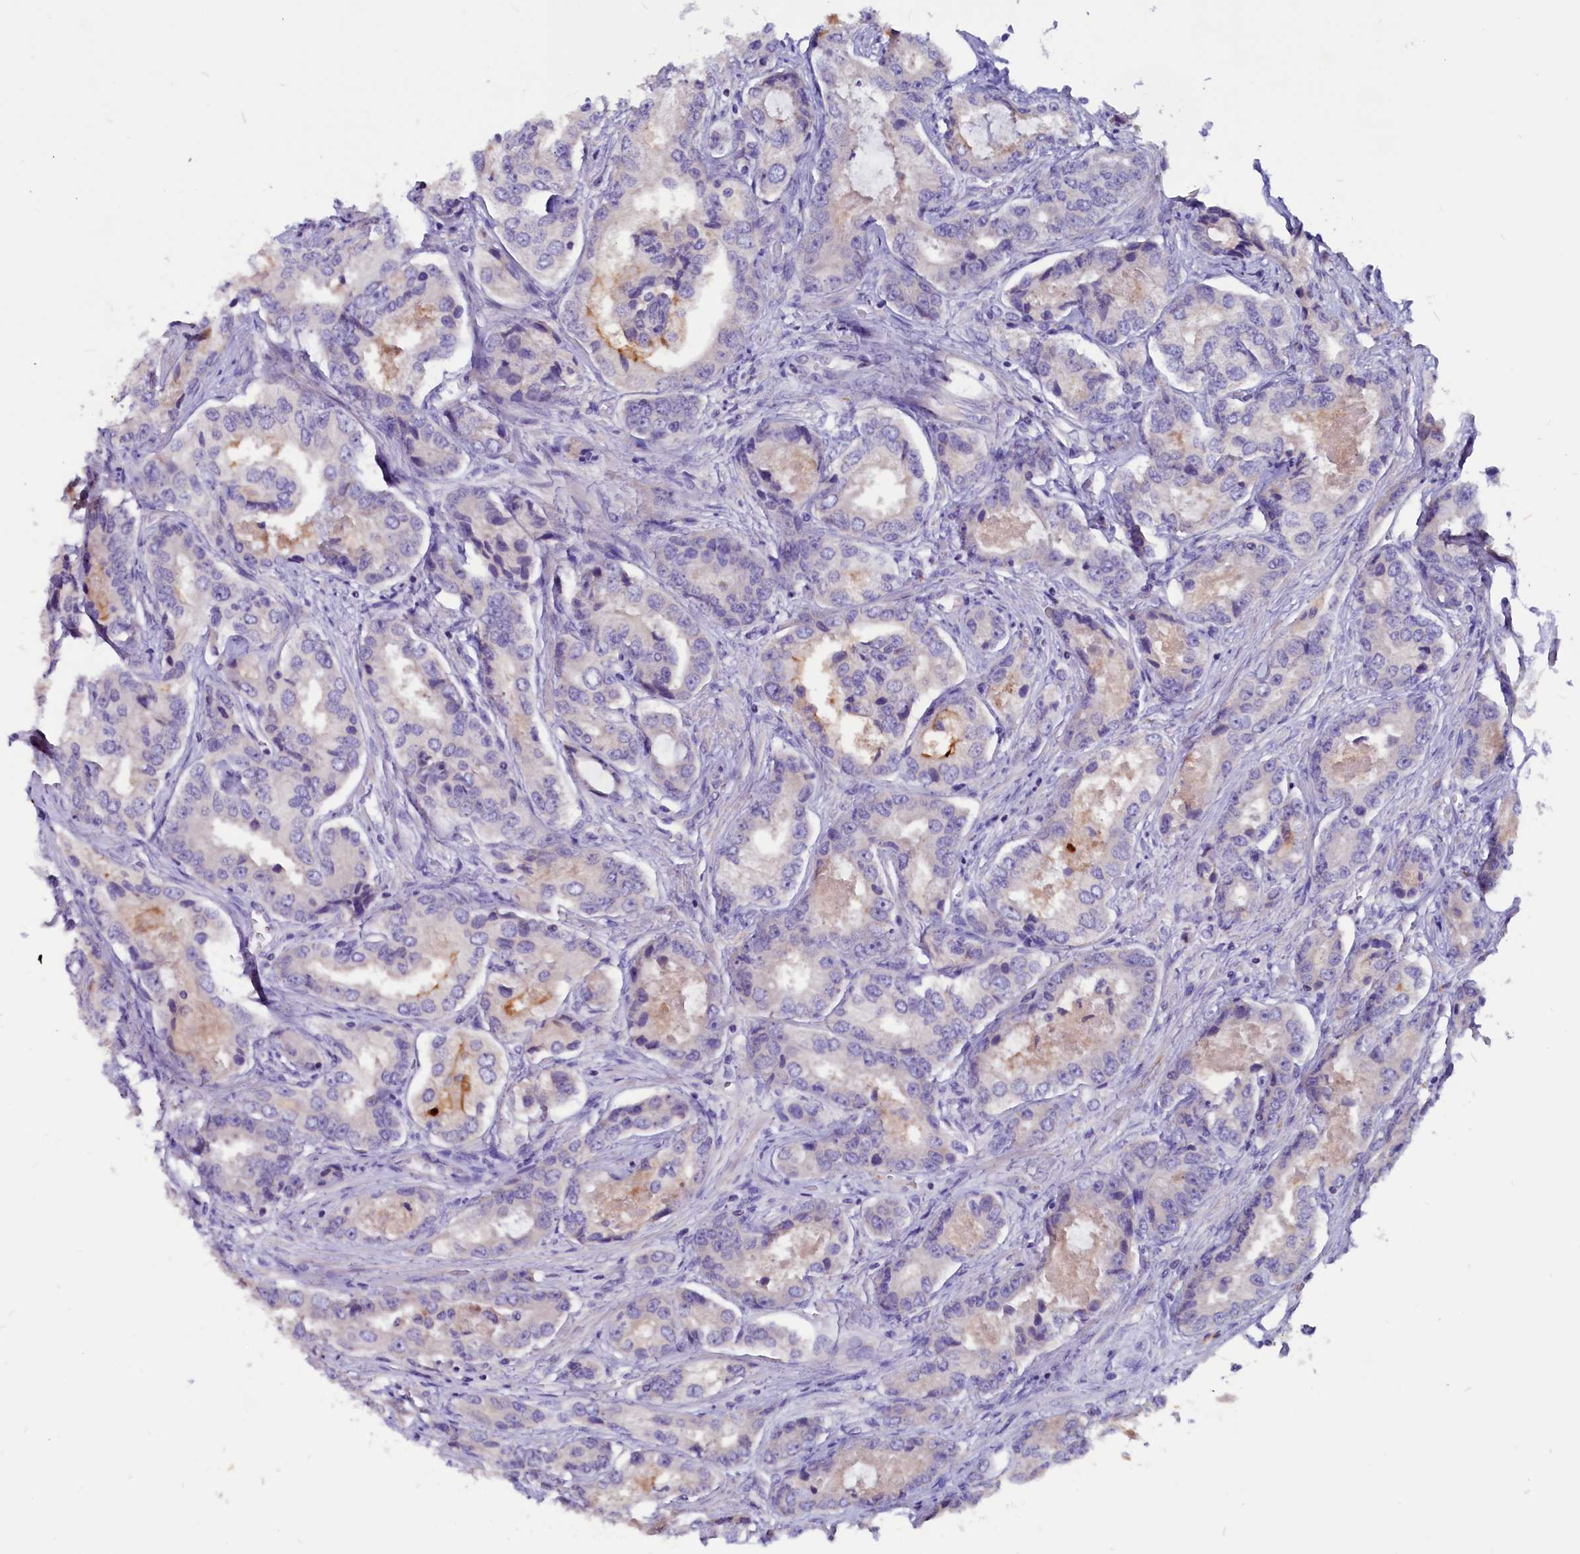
{"staining": {"intensity": "negative", "quantity": "none", "location": "none"}, "tissue": "prostate cancer", "cell_type": "Tumor cells", "image_type": "cancer", "snomed": [{"axis": "morphology", "description": "Adenocarcinoma, Low grade"}, {"axis": "topography", "description": "Prostate"}], "caption": "Immunohistochemistry of prostate cancer (adenocarcinoma (low-grade)) reveals no expression in tumor cells. Nuclei are stained in blue.", "gene": "CCBE1", "patient": {"sex": "male", "age": 68}}